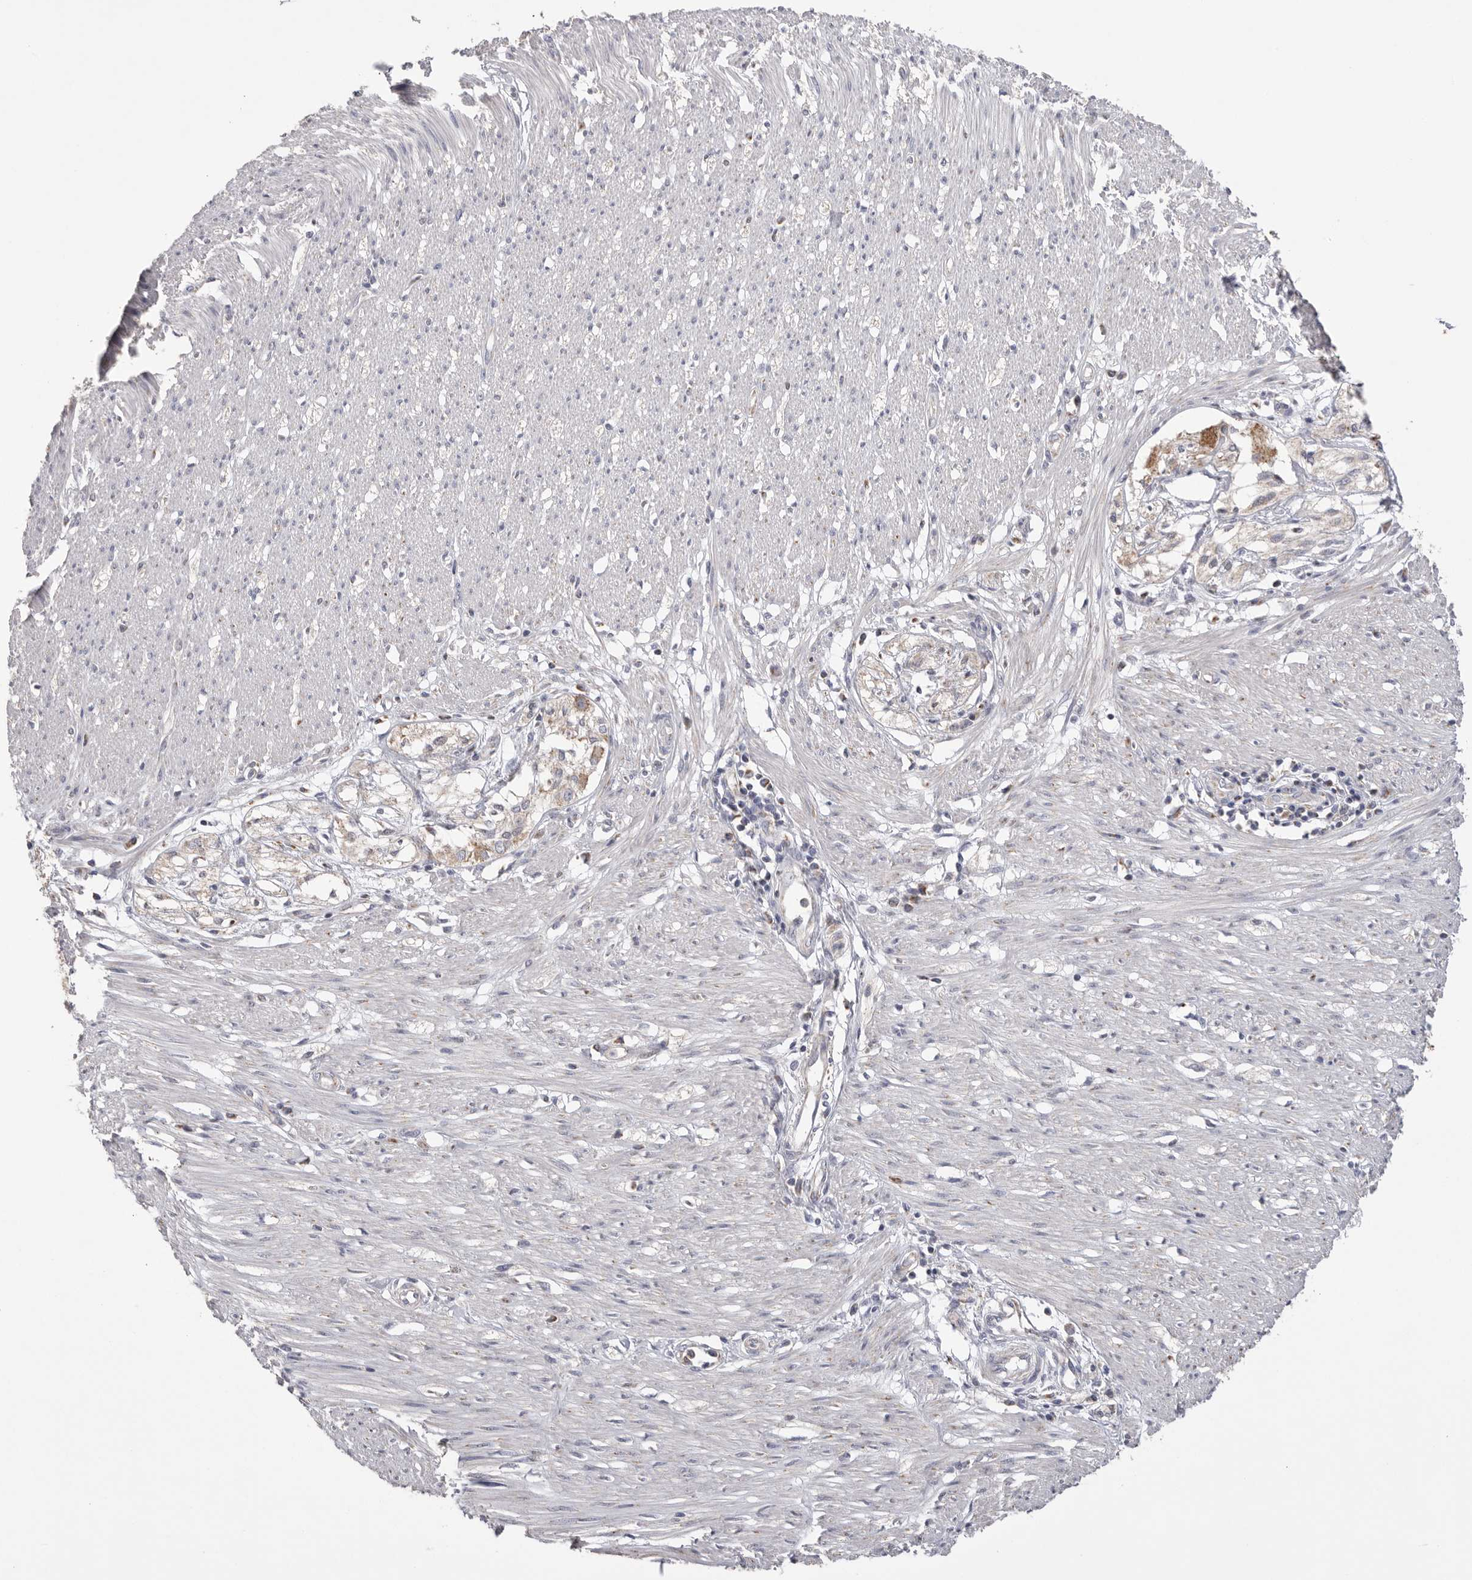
{"staining": {"intensity": "negative", "quantity": "none", "location": "none"}, "tissue": "smooth muscle", "cell_type": "Smooth muscle cells", "image_type": "normal", "snomed": [{"axis": "morphology", "description": "Normal tissue, NOS"}, {"axis": "morphology", "description": "Adenocarcinoma, NOS"}, {"axis": "topography", "description": "Colon"}, {"axis": "topography", "description": "Peripheral nerve tissue"}], "caption": "High power microscopy image of an IHC image of benign smooth muscle, revealing no significant expression in smooth muscle cells.", "gene": "VDAC3", "patient": {"sex": "male", "age": 14}}